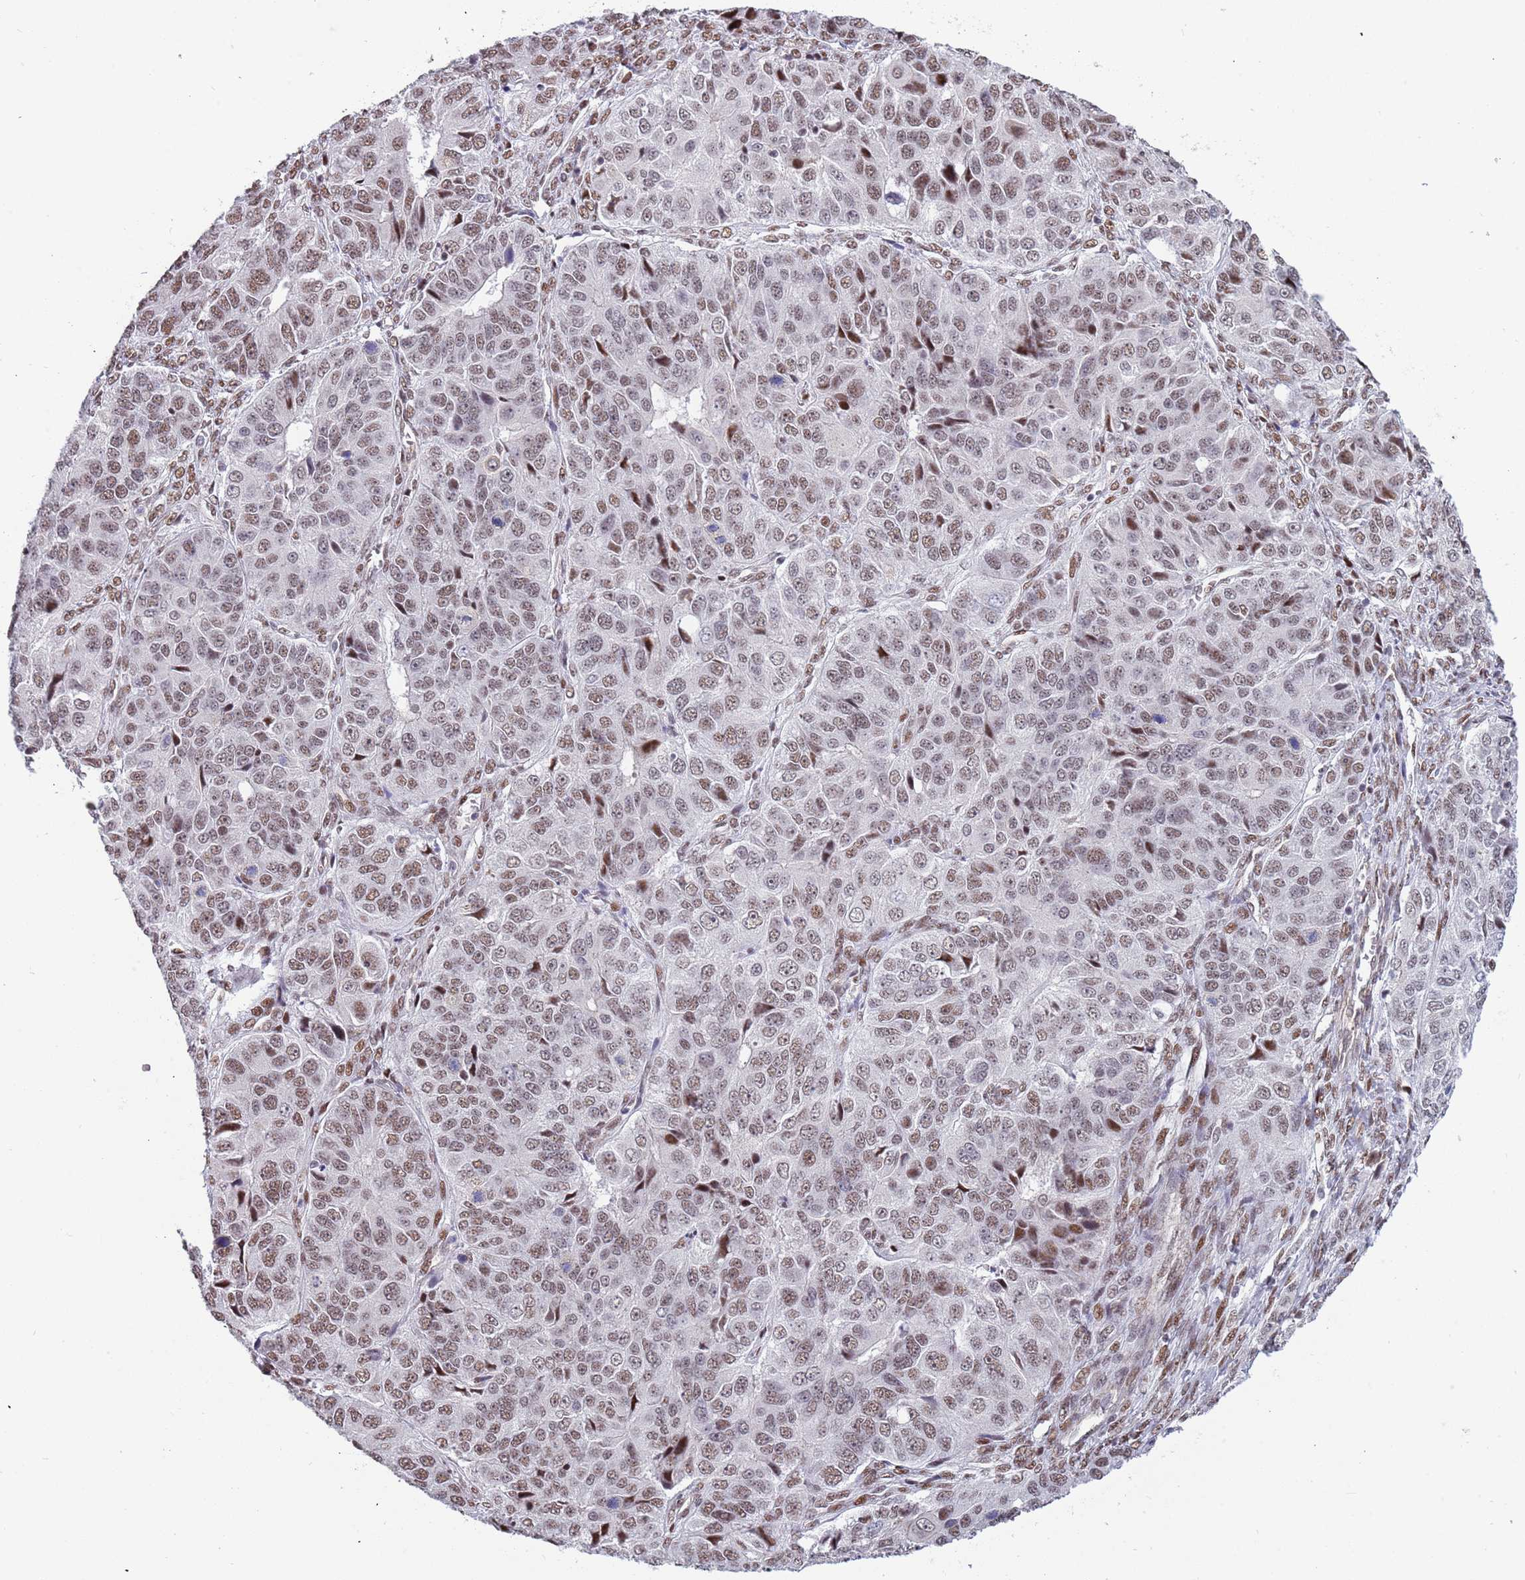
{"staining": {"intensity": "moderate", "quantity": ">75%", "location": "nuclear"}, "tissue": "ovarian cancer", "cell_type": "Tumor cells", "image_type": "cancer", "snomed": [{"axis": "morphology", "description": "Carcinoma, endometroid"}, {"axis": "topography", "description": "Ovary"}], "caption": "Immunohistochemical staining of endometroid carcinoma (ovarian) exhibits moderate nuclear protein positivity in approximately >75% of tumor cells.", "gene": "LRMDA", "patient": {"sex": "female", "age": 51}}